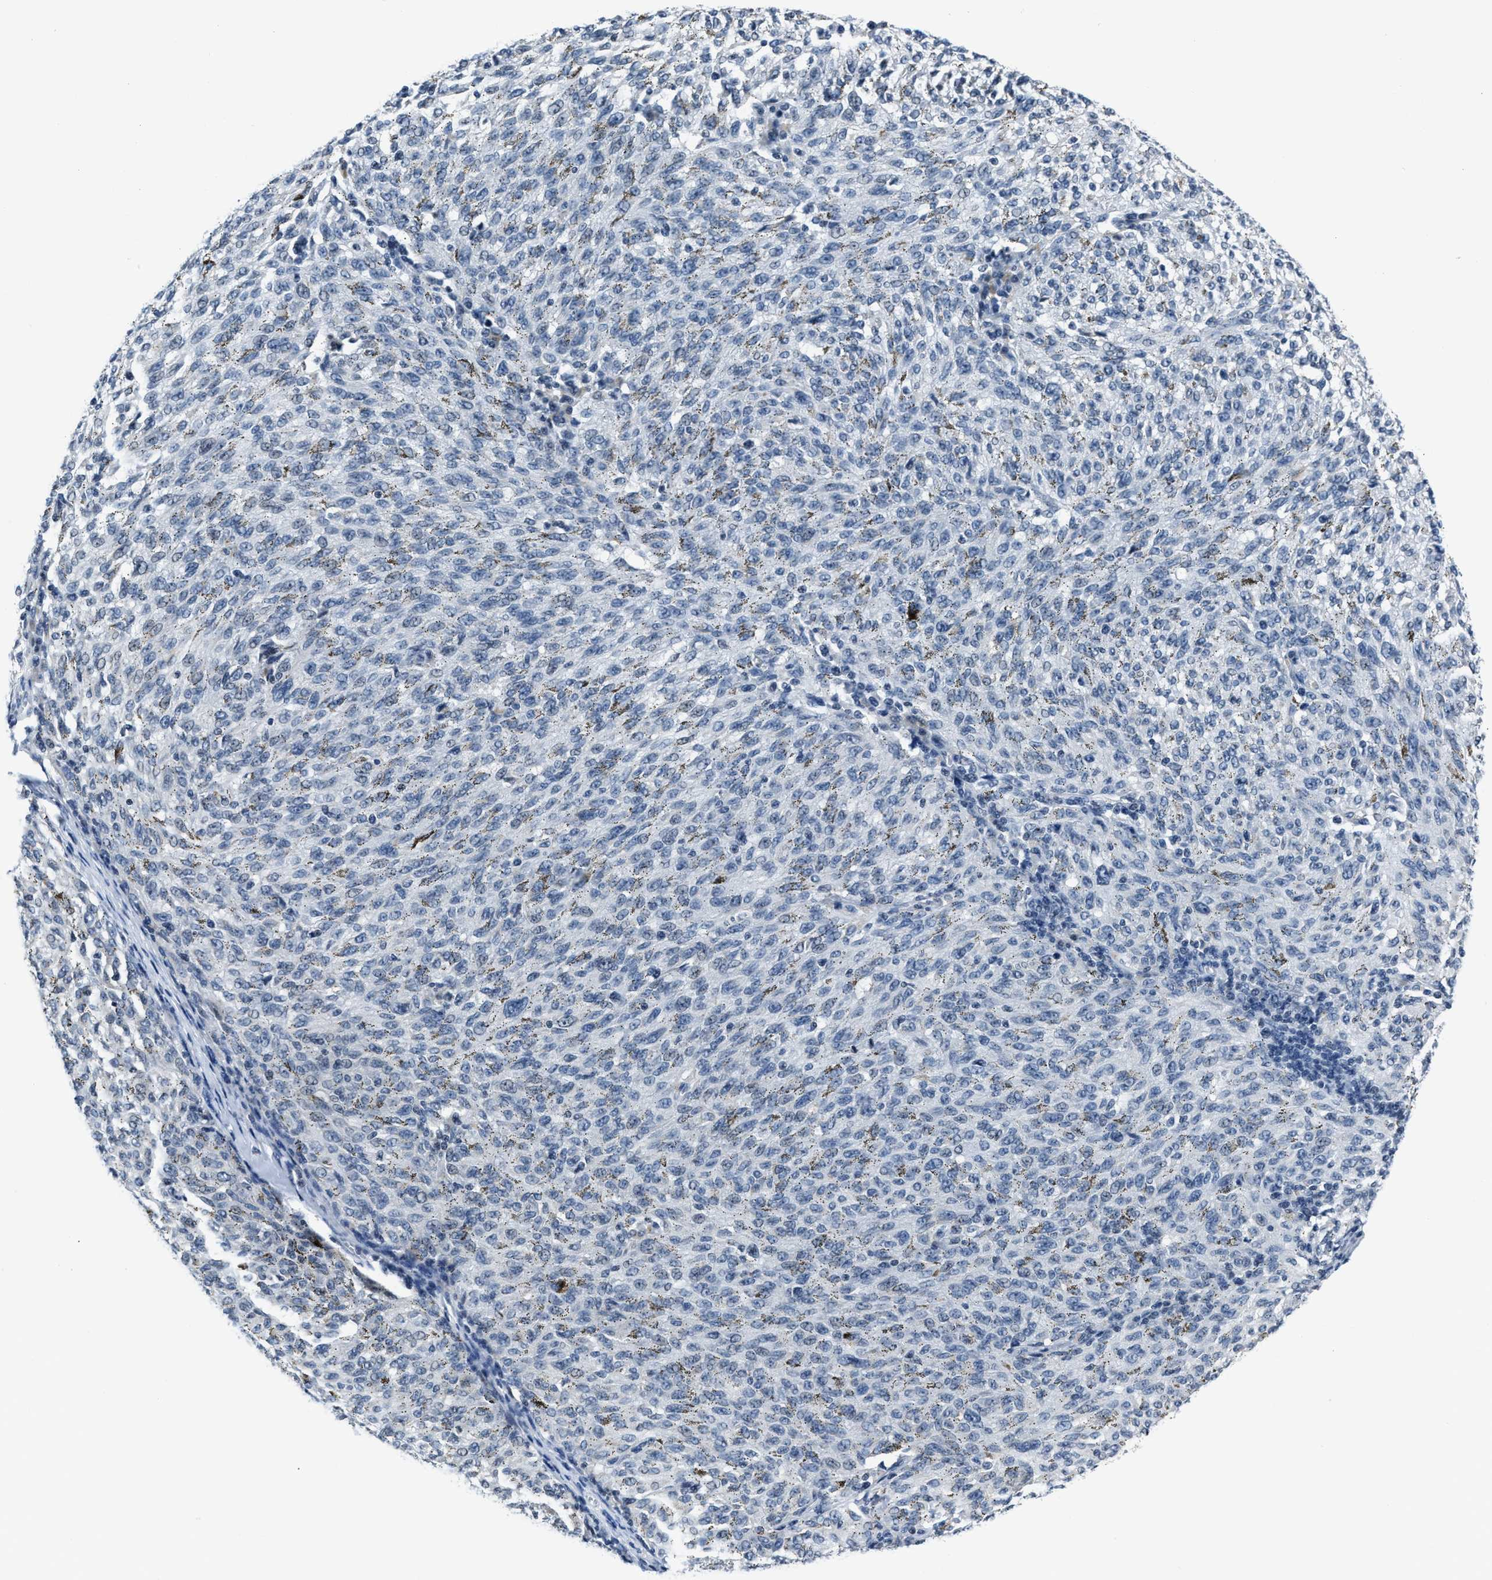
{"staining": {"intensity": "negative", "quantity": "none", "location": "none"}, "tissue": "melanoma", "cell_type": "Tumor cells", "image_type": "cancer", "snomed": [{"axis": "morphology", "description": "Malignant melanoma, NOS"}, {"axis": "topography", "description": "Skin"}], "caption": "This is a image of IHC staining of melanoma, which shows no expression in tumor cells.", "gene": "ASZ1", "patient": {"sex": "female", "age": 72}}